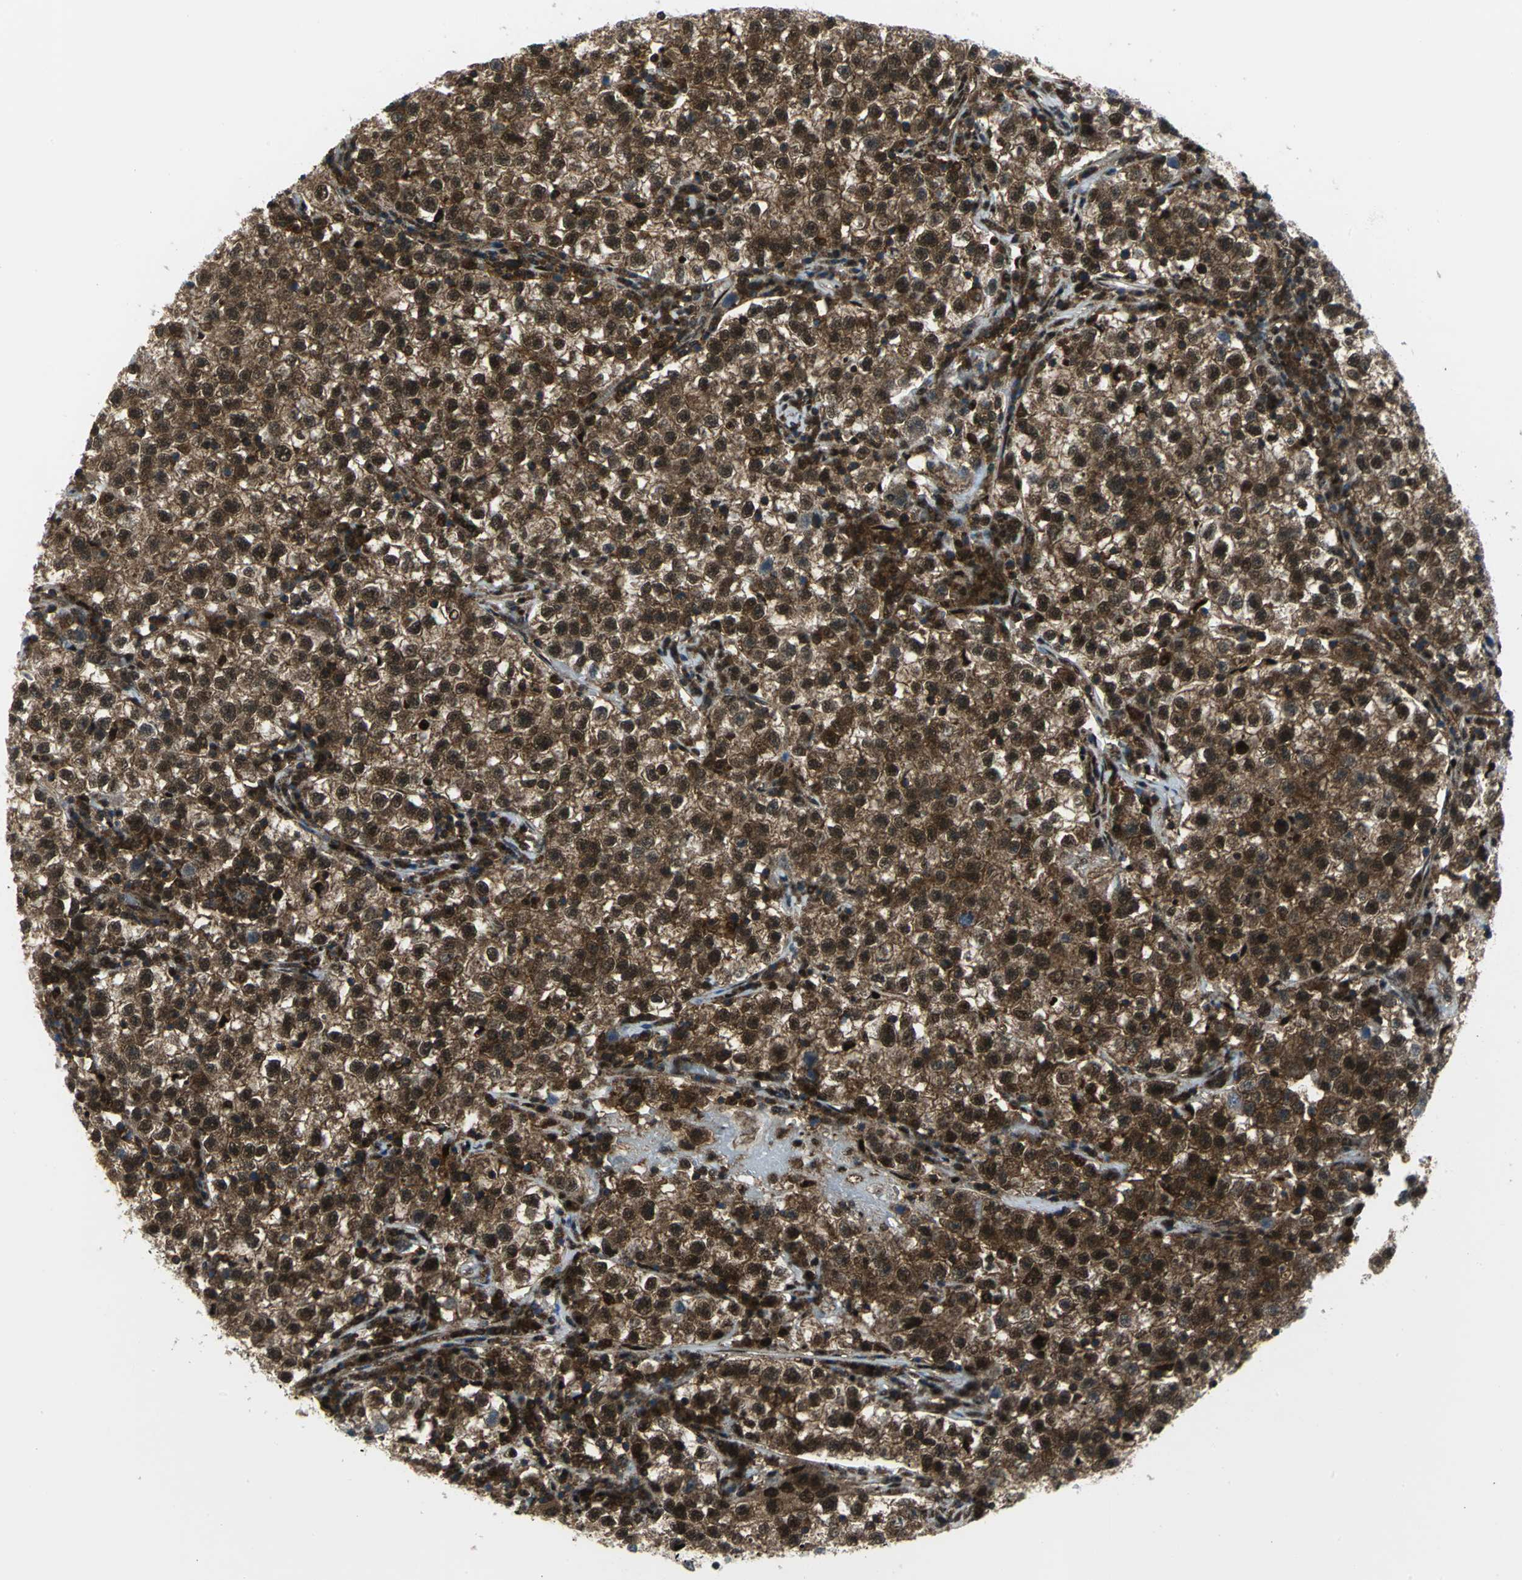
{"staining": {"intensity": "strong", "quantity": ">75%", "location": "cytoplasmic/membranous,nuclear"}, "tissue": "testis cancer", "cell_type": "Tumor cells", "image_type": "cancer", "snomed": [{"axis": "morphology", "description": "Seminoma, NOS"}, {"axis": "topography", "description": "Testis"}], "caption": "Seminoma (testis) stained with DAB immunohistochemistry exhibits high levels of strong cytoplasmic/membranous and nuclear positivity in approximately >75% of tumor cells.", "gene": "PSMA4", "patient": {"sex": "male", "age": 22}}